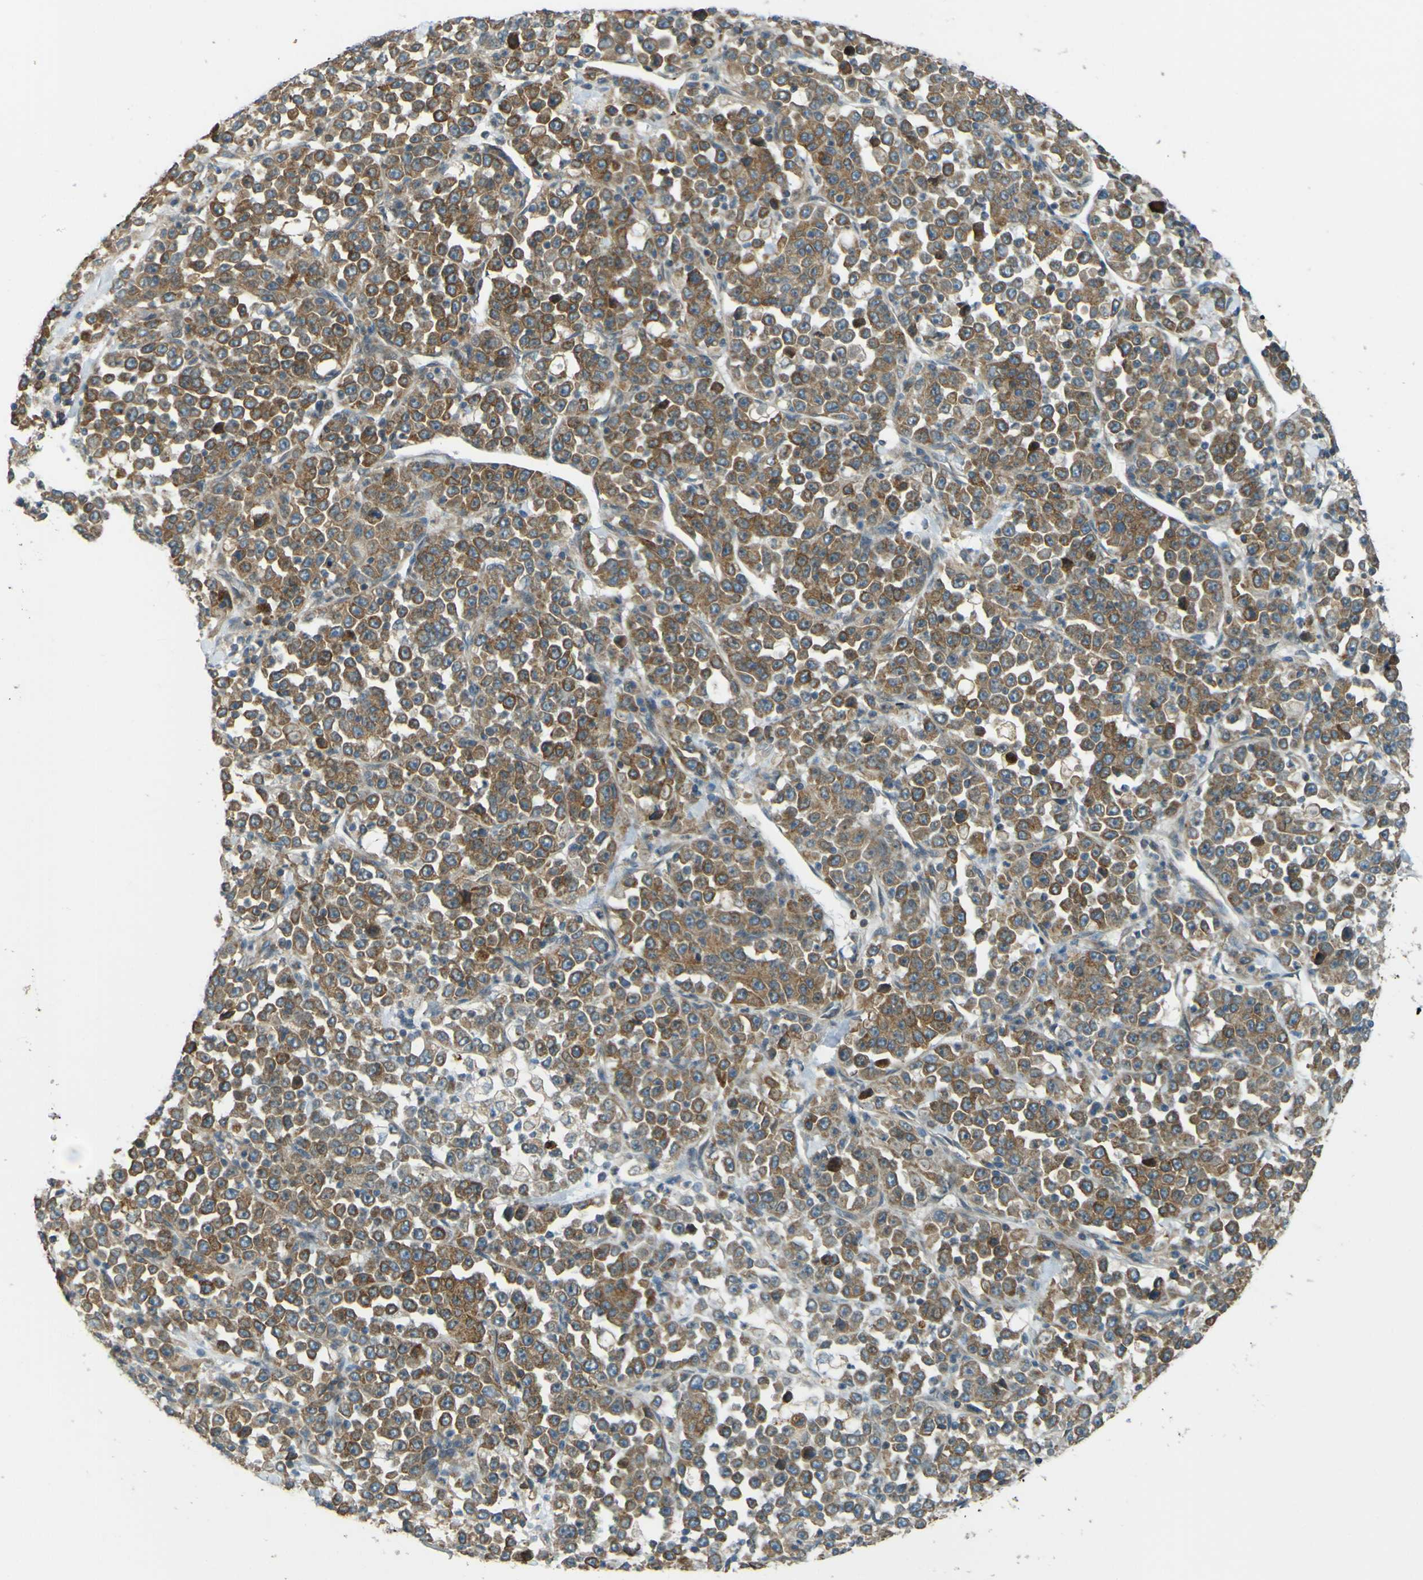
{"staining": {"intensity": "moderate", "quantity": ">75%", "location": "cytoplasmic/membranous"}, "tissue": "stomach cancer", "cell_type": "Tumor cells", "image_type": "cancer", "snomed": [{"axis": "morphology", "description": "Normal tissue, NOS"}, {"axis": "morphology", "description": "Adenocarcinoma, NOS"}, {"axis": "topography", "description": "Stomach, upper"}, {"axis": "topography", "description": "Stomach"}], "caption": "Stomach cancer (adenocarcinoma) tissue exhibits moderate cytoplasmic/membranous expression in approximately >75% of tumor cells, visualized by immunohistochemistry.", "gene": "LPCAT1", "patient": {"sex": "male", "age": 59}}